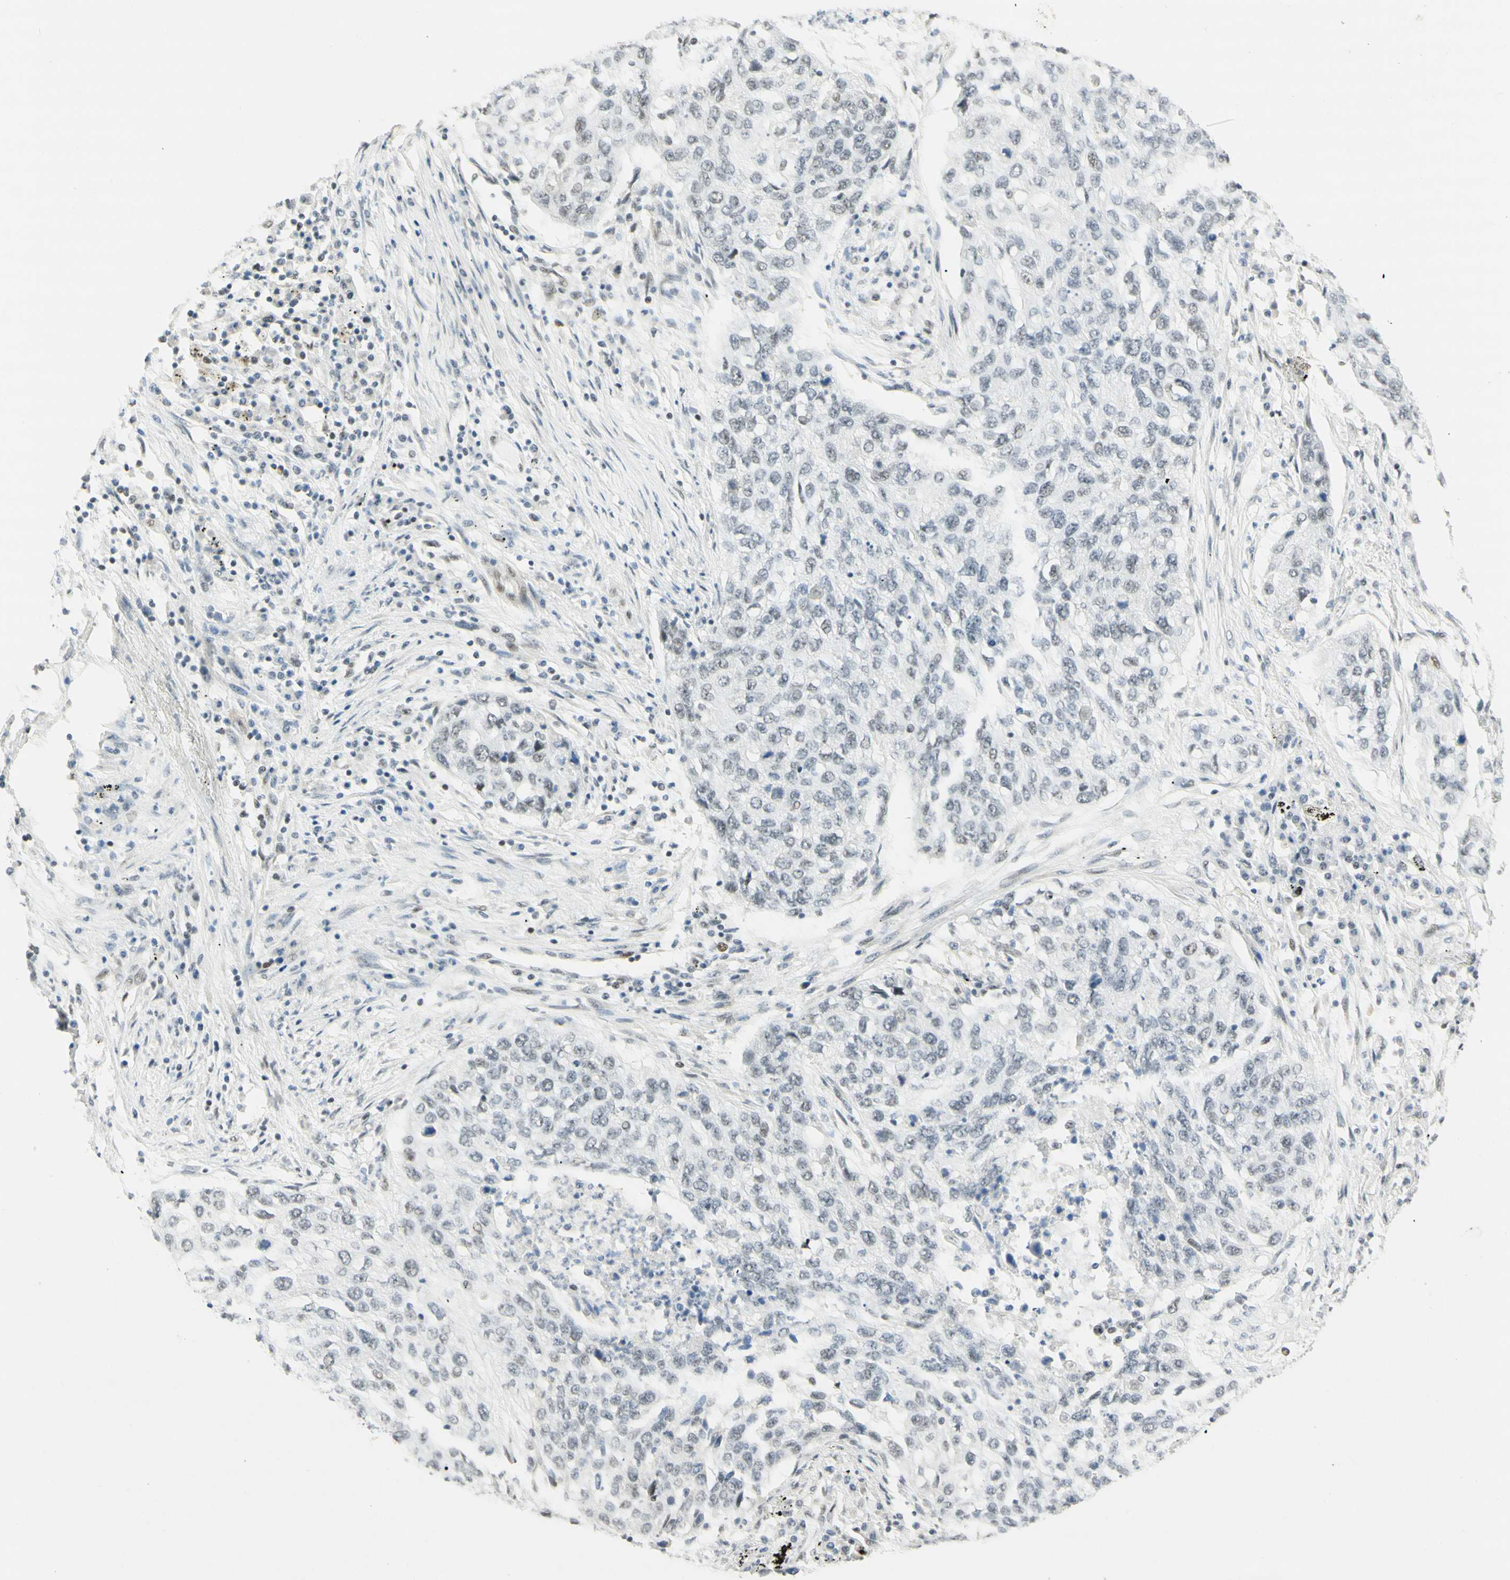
{"staining": {"intensity": "weak", "quantity": "25%-75%", "location": "nuclear"}, "tissue": "lung cancer", "cell_type": "Tumor cells", "image_type": "cancer", "snomed": [{"axis": "morphology", "description": "Squamous cell carcinoma, NOS"}, {"axis": "topography", "description": "Lung"}], "caption": "About 25%-75% of tumor cells in lung cancer (squamous cell carcinoma) reveal weak nuclear protein staining as visualized by brown immunohistochemical staining.", "gene": "PMS2", "patient": {"sex": "female", "age": 63}}